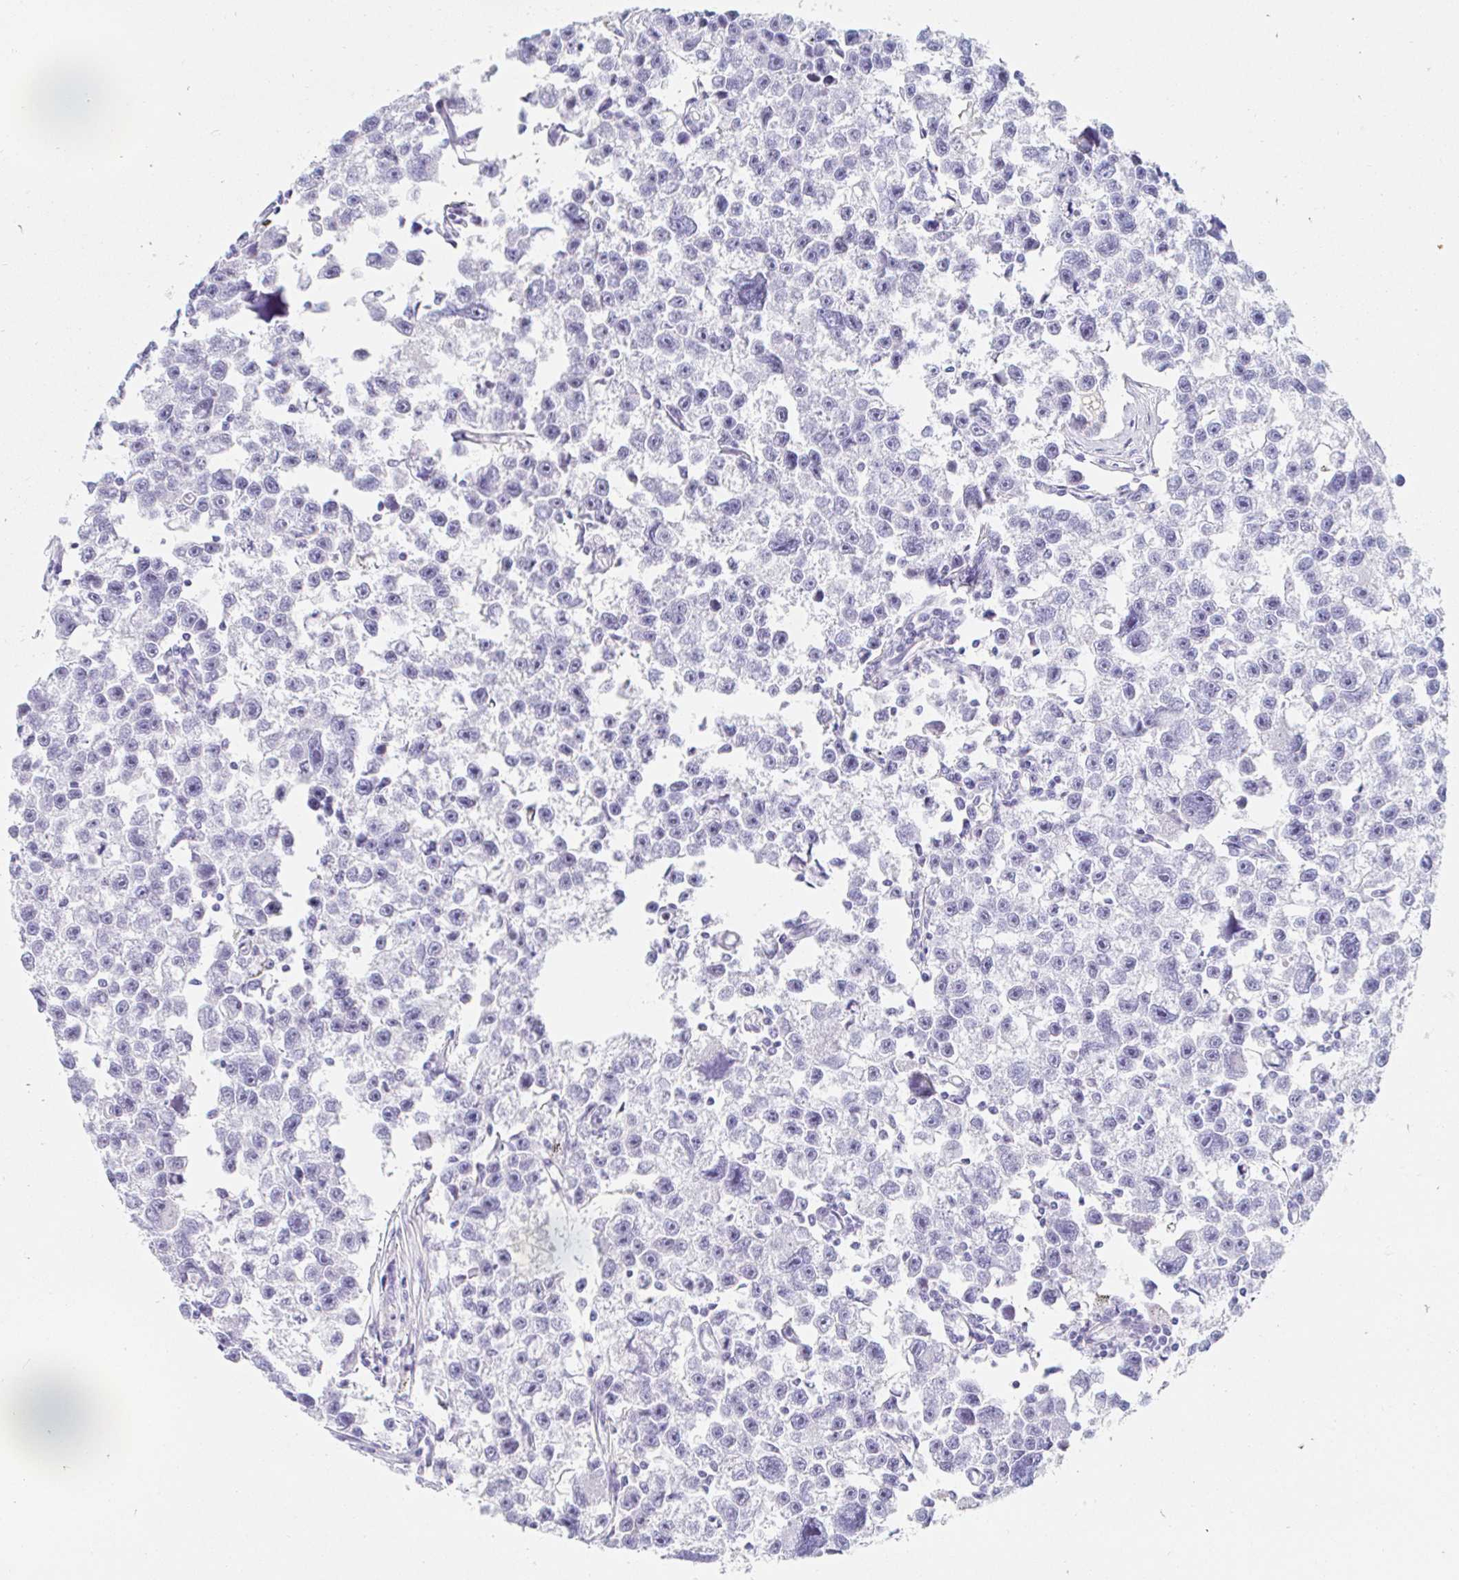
{"staining": {"intensity": "negative", "quantity": "none", "location": "none"}, "tissue": "testis cancer", "cell_type": "Tumor cells", "image_type": "cancer", "snomed": [{"axis": "morphology", "description": "Seminoma, NOS"}, {"axis": "topography", "description": "Testis"}], "caption": "The image reveals no significant expression in tumor cells of testis cancer.", "gene": "TEX44", "patient": {"sex": "male", "age": 26}}